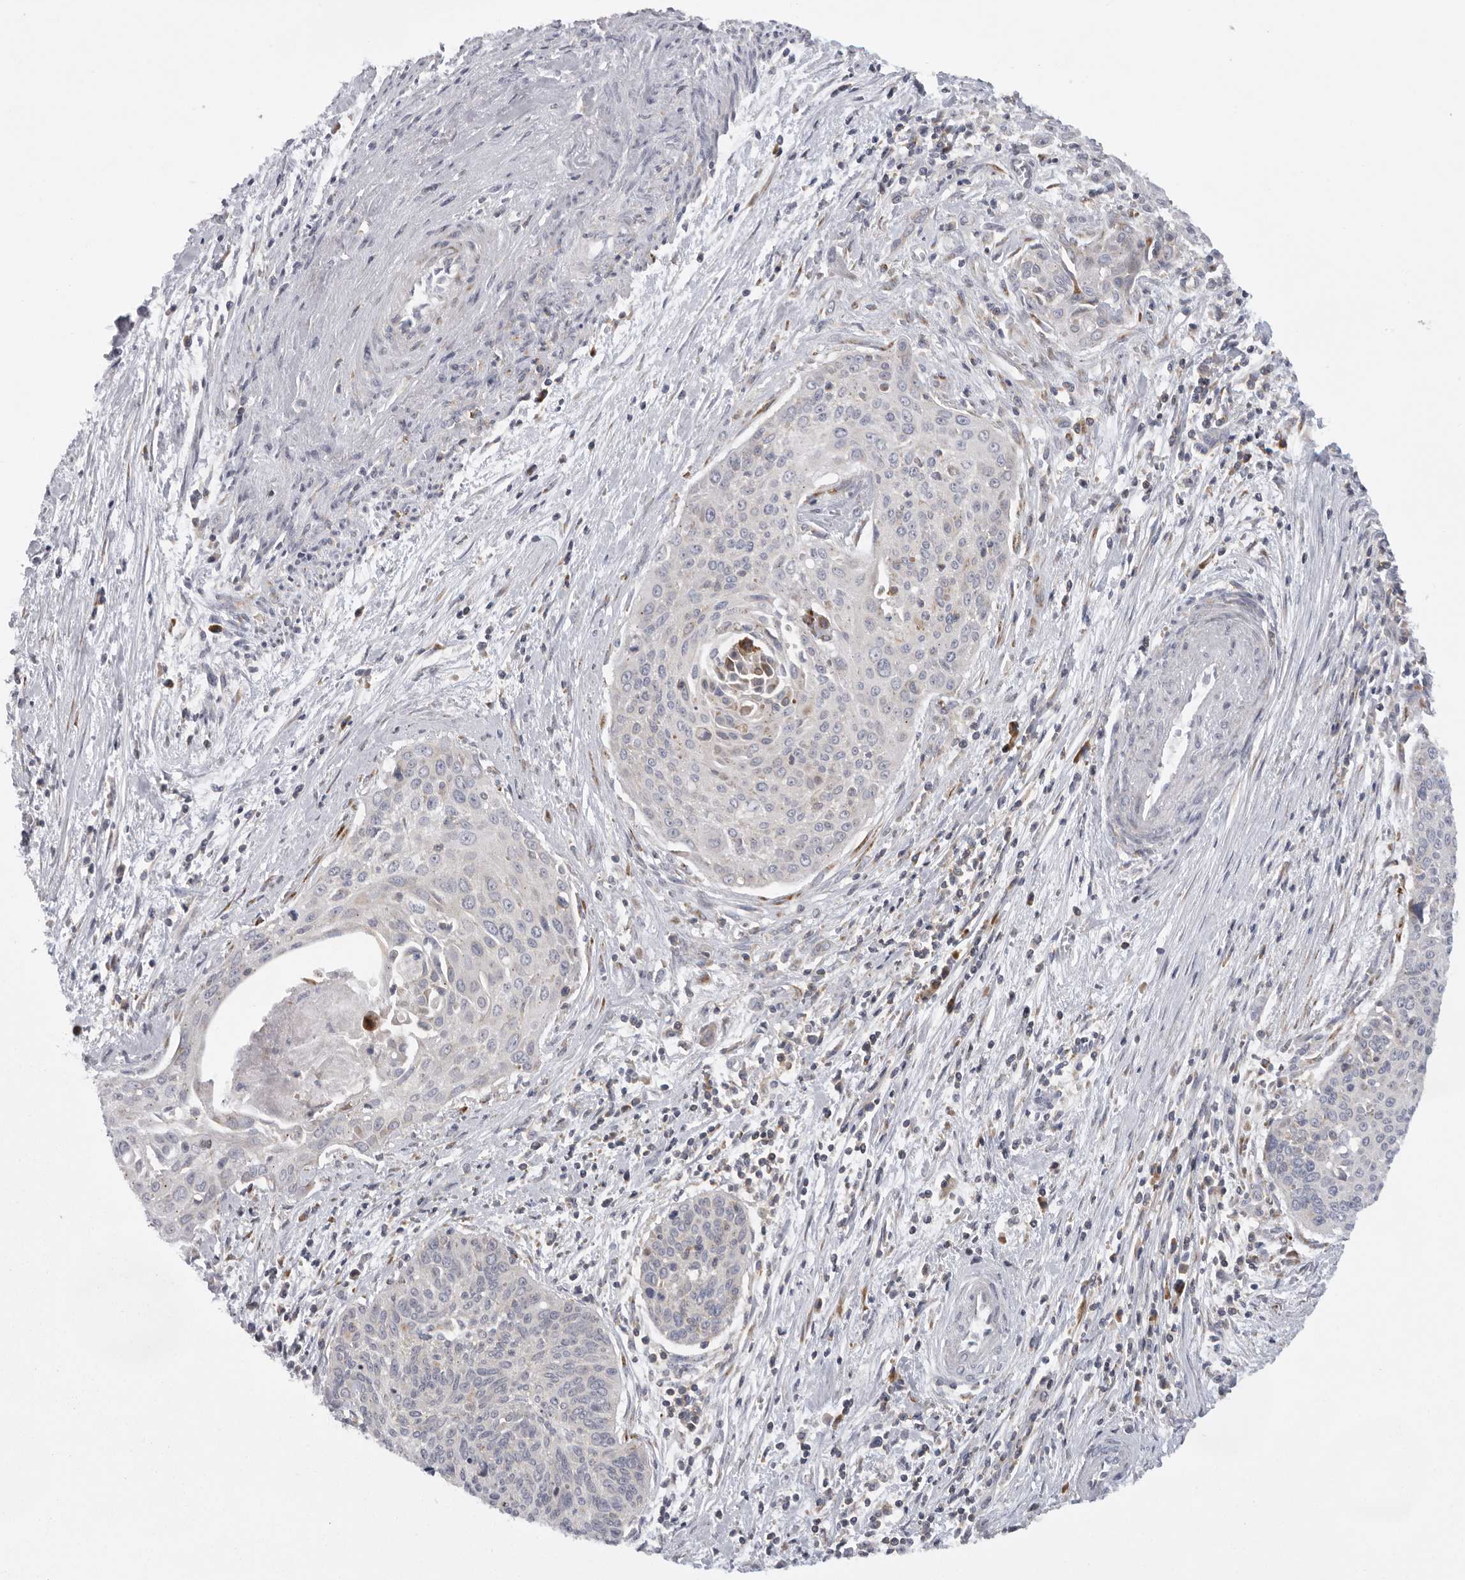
{"staining": {"intensity": "negative", "quantity": "none", "location": "none"}, "tissue": "cervical cancer", "cell_type": "Tumor cells", "image_type": "cancer", "snomed": [{"axis": "morphology", "description": "Squamous cell carcinoma, NOS"}, {"axis": "topography", "description": "Cervix"}], "caption": "Tumor cells show no significant protein positivity in cervical cancer.", "gene": "USP24", "patient": {"sex": "female", "age": 55}}